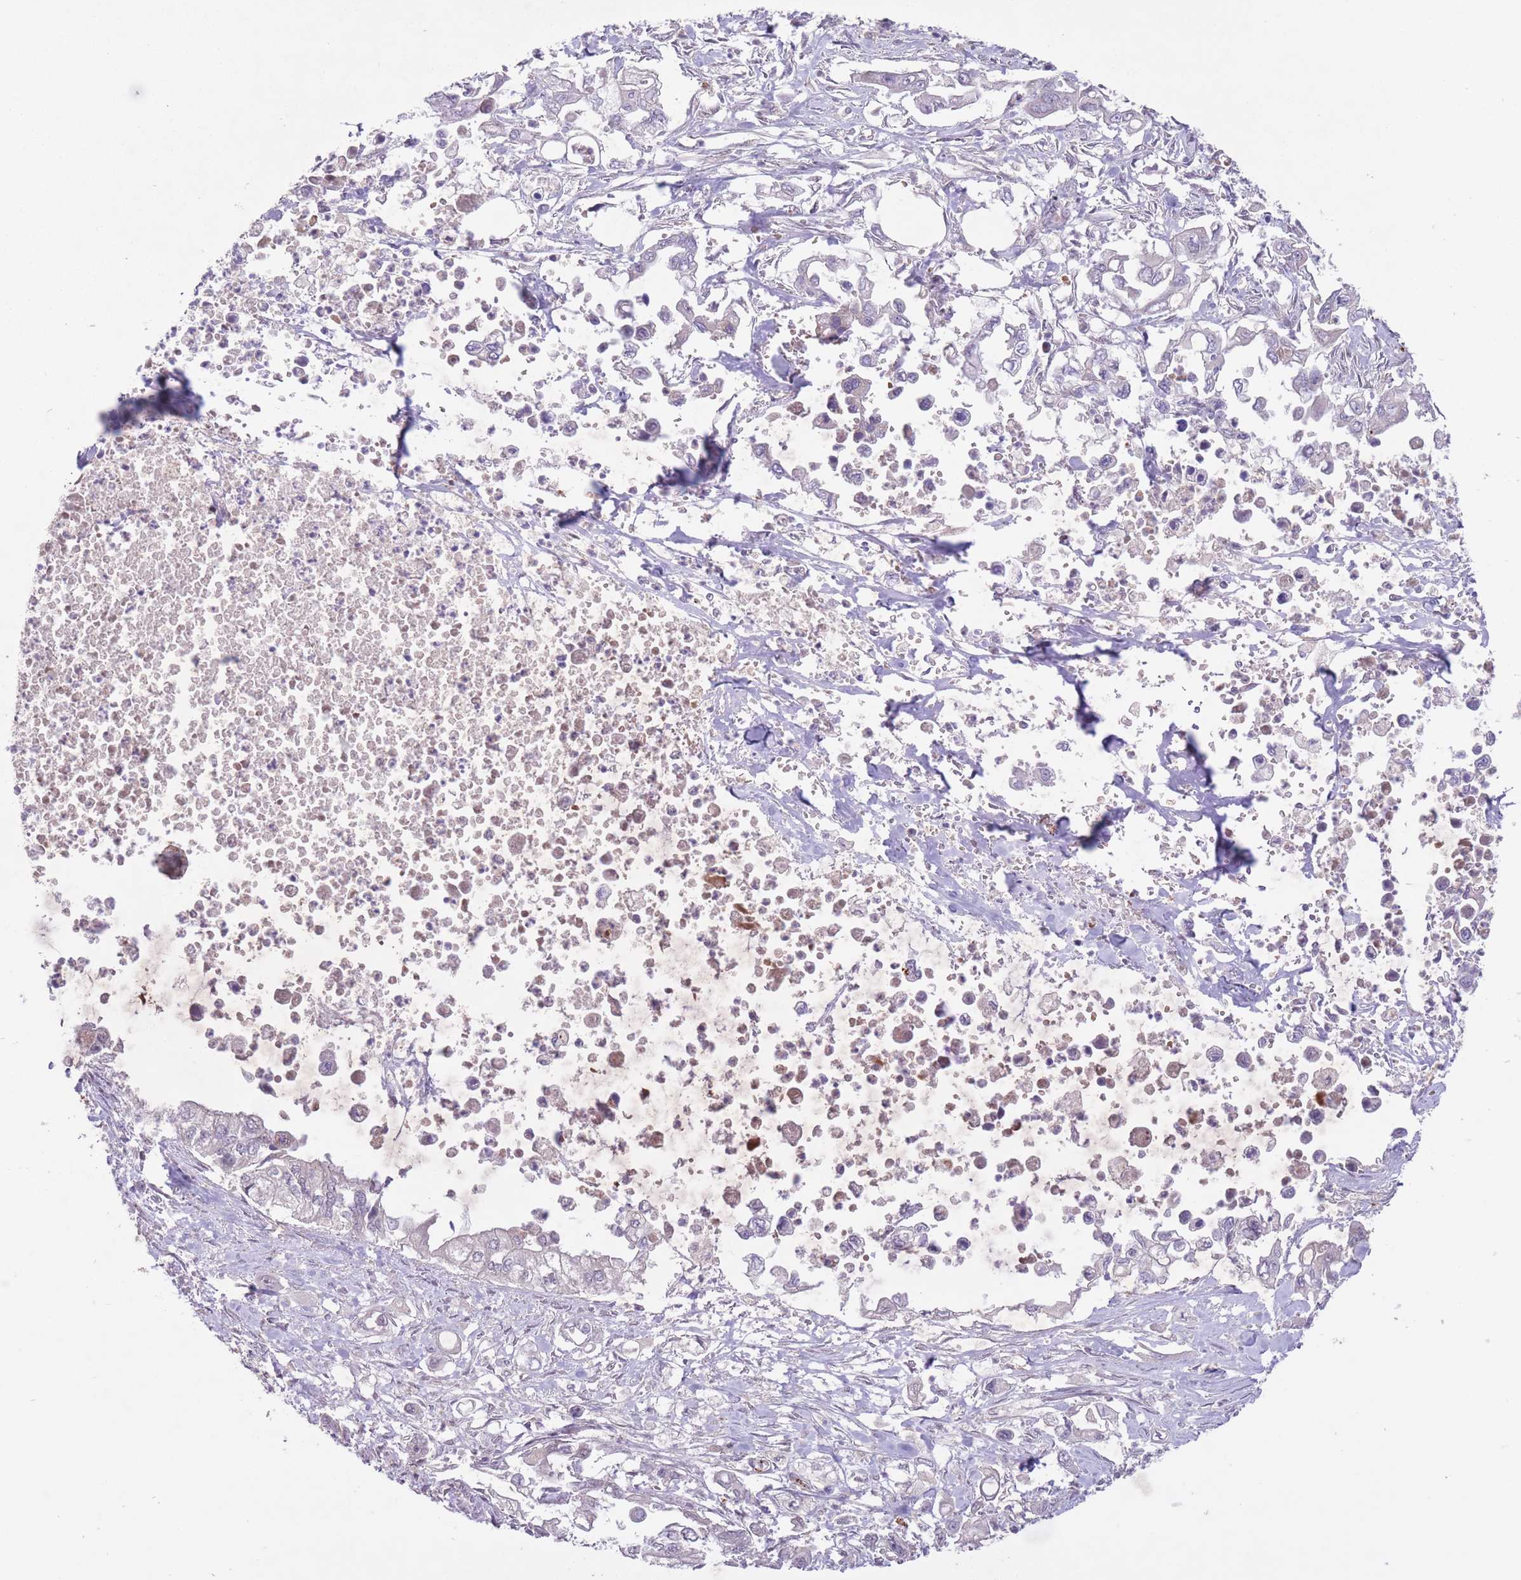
{"staining": {"intensity": "negative", "quantity": "none", "location": "none"}, "tissue": "pancreatic cancer", "cell_type": "Tumor cells", "image_type": "cancer", "snomed": [{"axis": "morphology", "description": "Adenocarcinoma, NOS"}, {"axis": "topography", "description": "Pancreas"}], "caption": "Immunohistochemical staining of human pancreatic cancer (adenocarcinoma) demonstrates no significant staining in tumor cells. (Immunohistochemistry (ihc), brightfield microscopy, high magnification).", "gene": "SECTM1", "patient": {"sex": "male", "age": 61}}